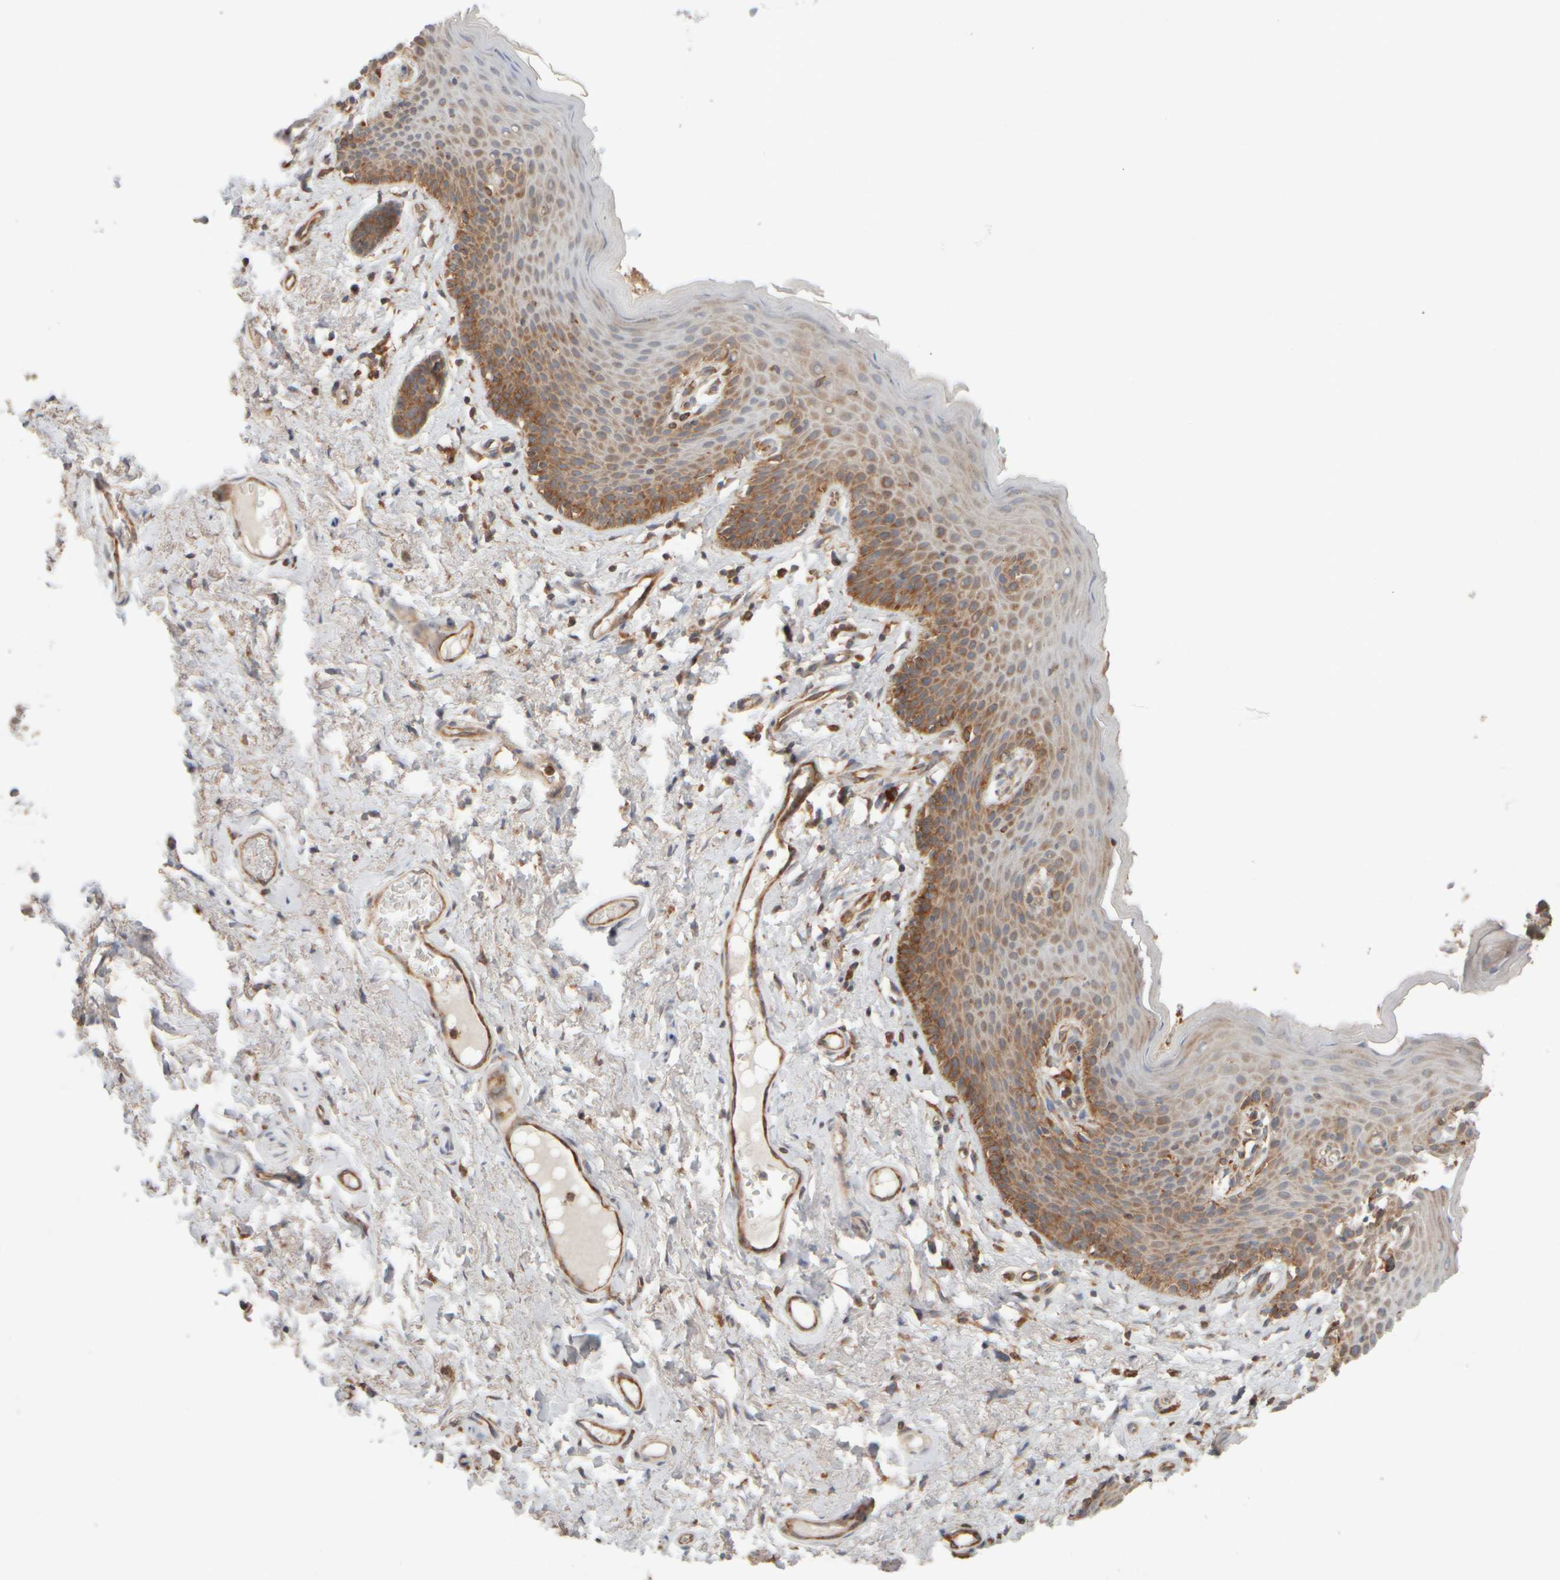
{"staining": {"intensity": "moderate", "quantity": ">75%", "location": "cytoplasmic/membranous"}, "tissue": "skin", "cell_type": "Epidermal cells", "image_type": "normal", "snomed": [{"axis": "morphology", "description": "Normal tissue, NOS"}, {"axis": "topography", "description": "Vulva"}], "caption": "Protein staining of benign skin reveals moderate cytoplasmic/membranous positivity in approximately >75% of epidermal cells.", "gene": "EIF2B3", "patient": {"sex": "female", "age": 66}}